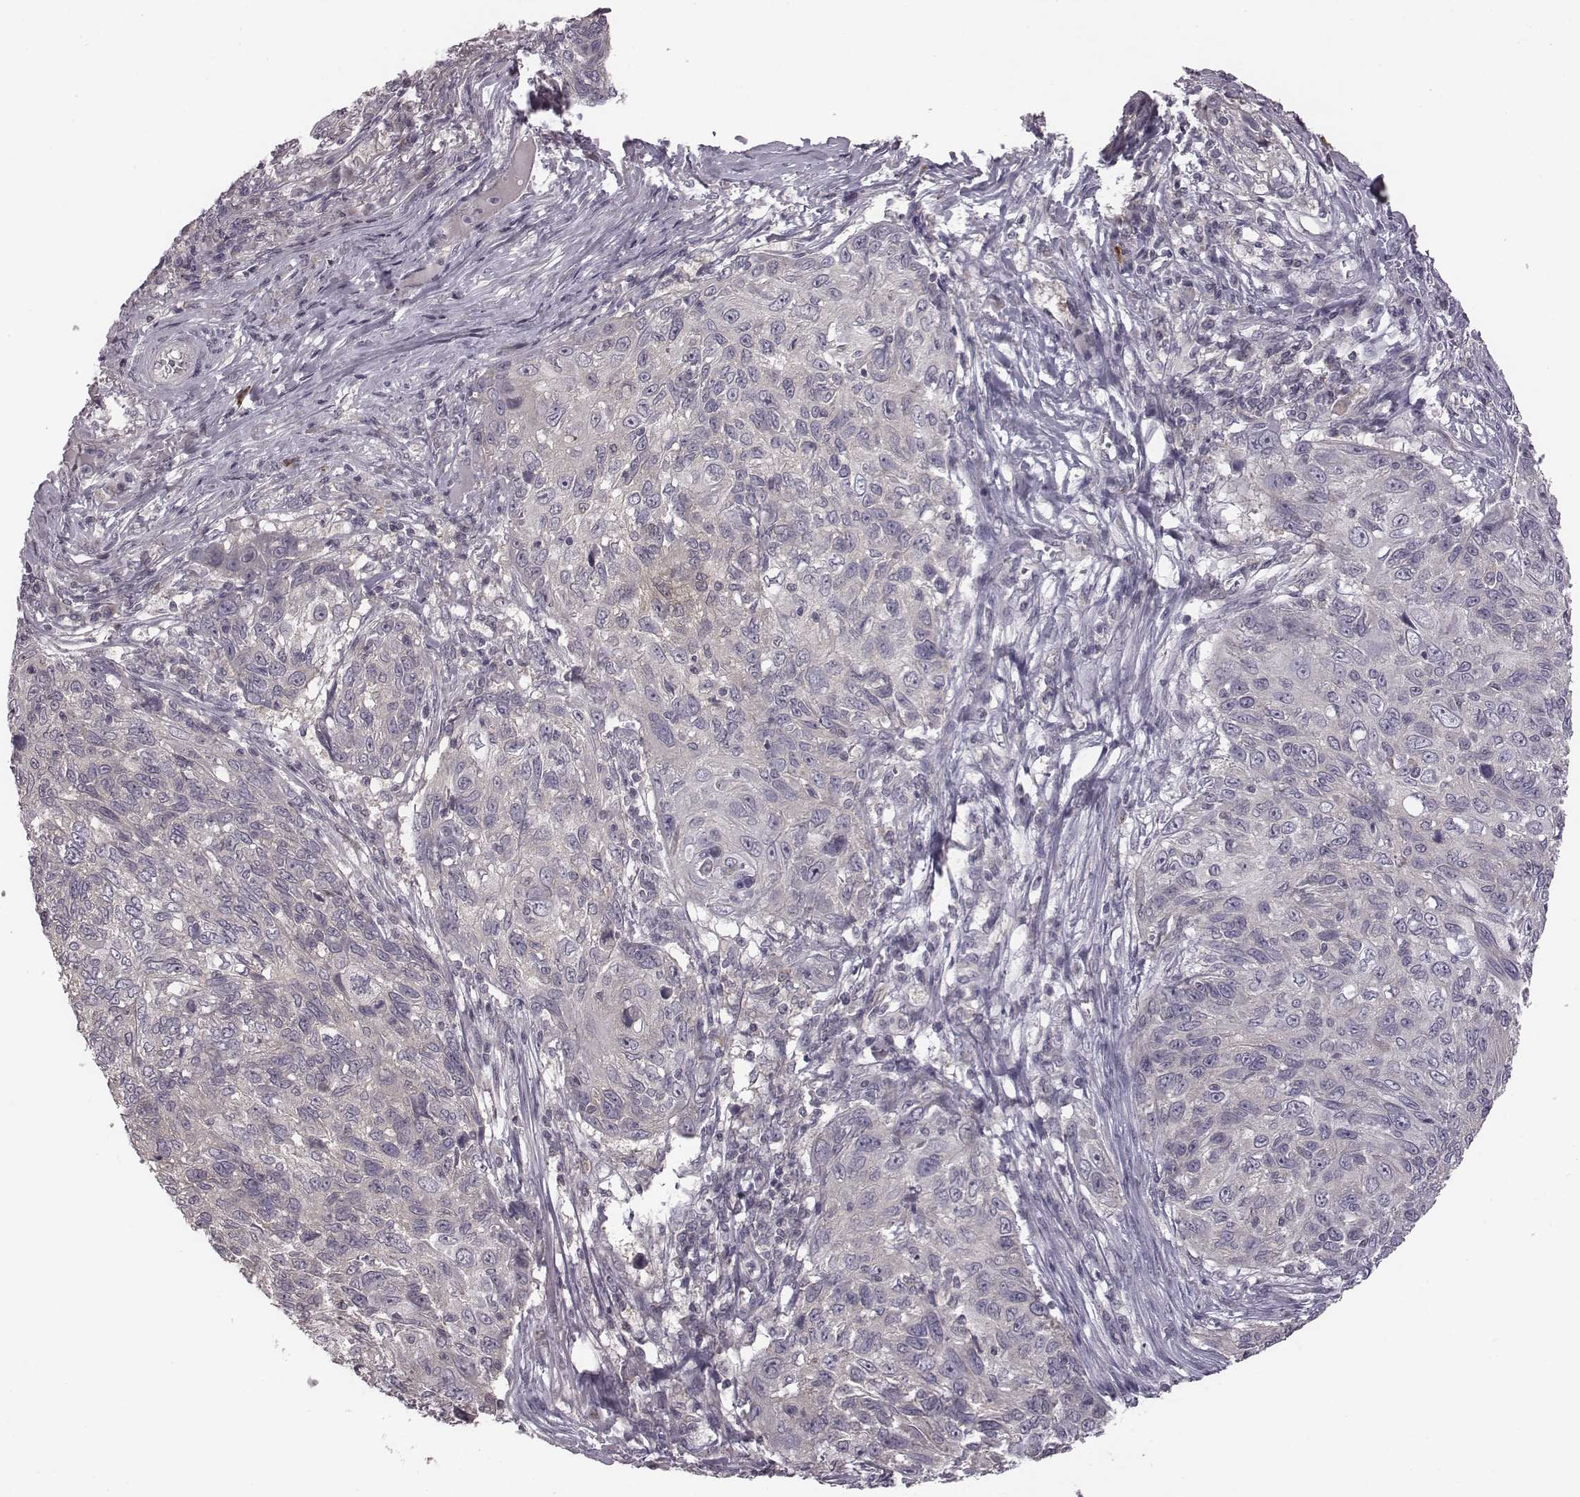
{"staining": {"intensity": "negative", "quantity": "none", "location": "none"}, "tissue": "skin cancer", "cell_type": "Tumor cells", "image_type": "cancer", "snomed": [{"axis": "morphology", "description": "Squamous cell carcinoma, NOS"}, {"axis": "topography", "description": "Skin"}], "caption": "Tumor cells are negative for brown protein staining in skin cancer. Nuclei are stained in blue.", "gene": "BICDL1", "patient": {"sex": "male", "age": 92}}